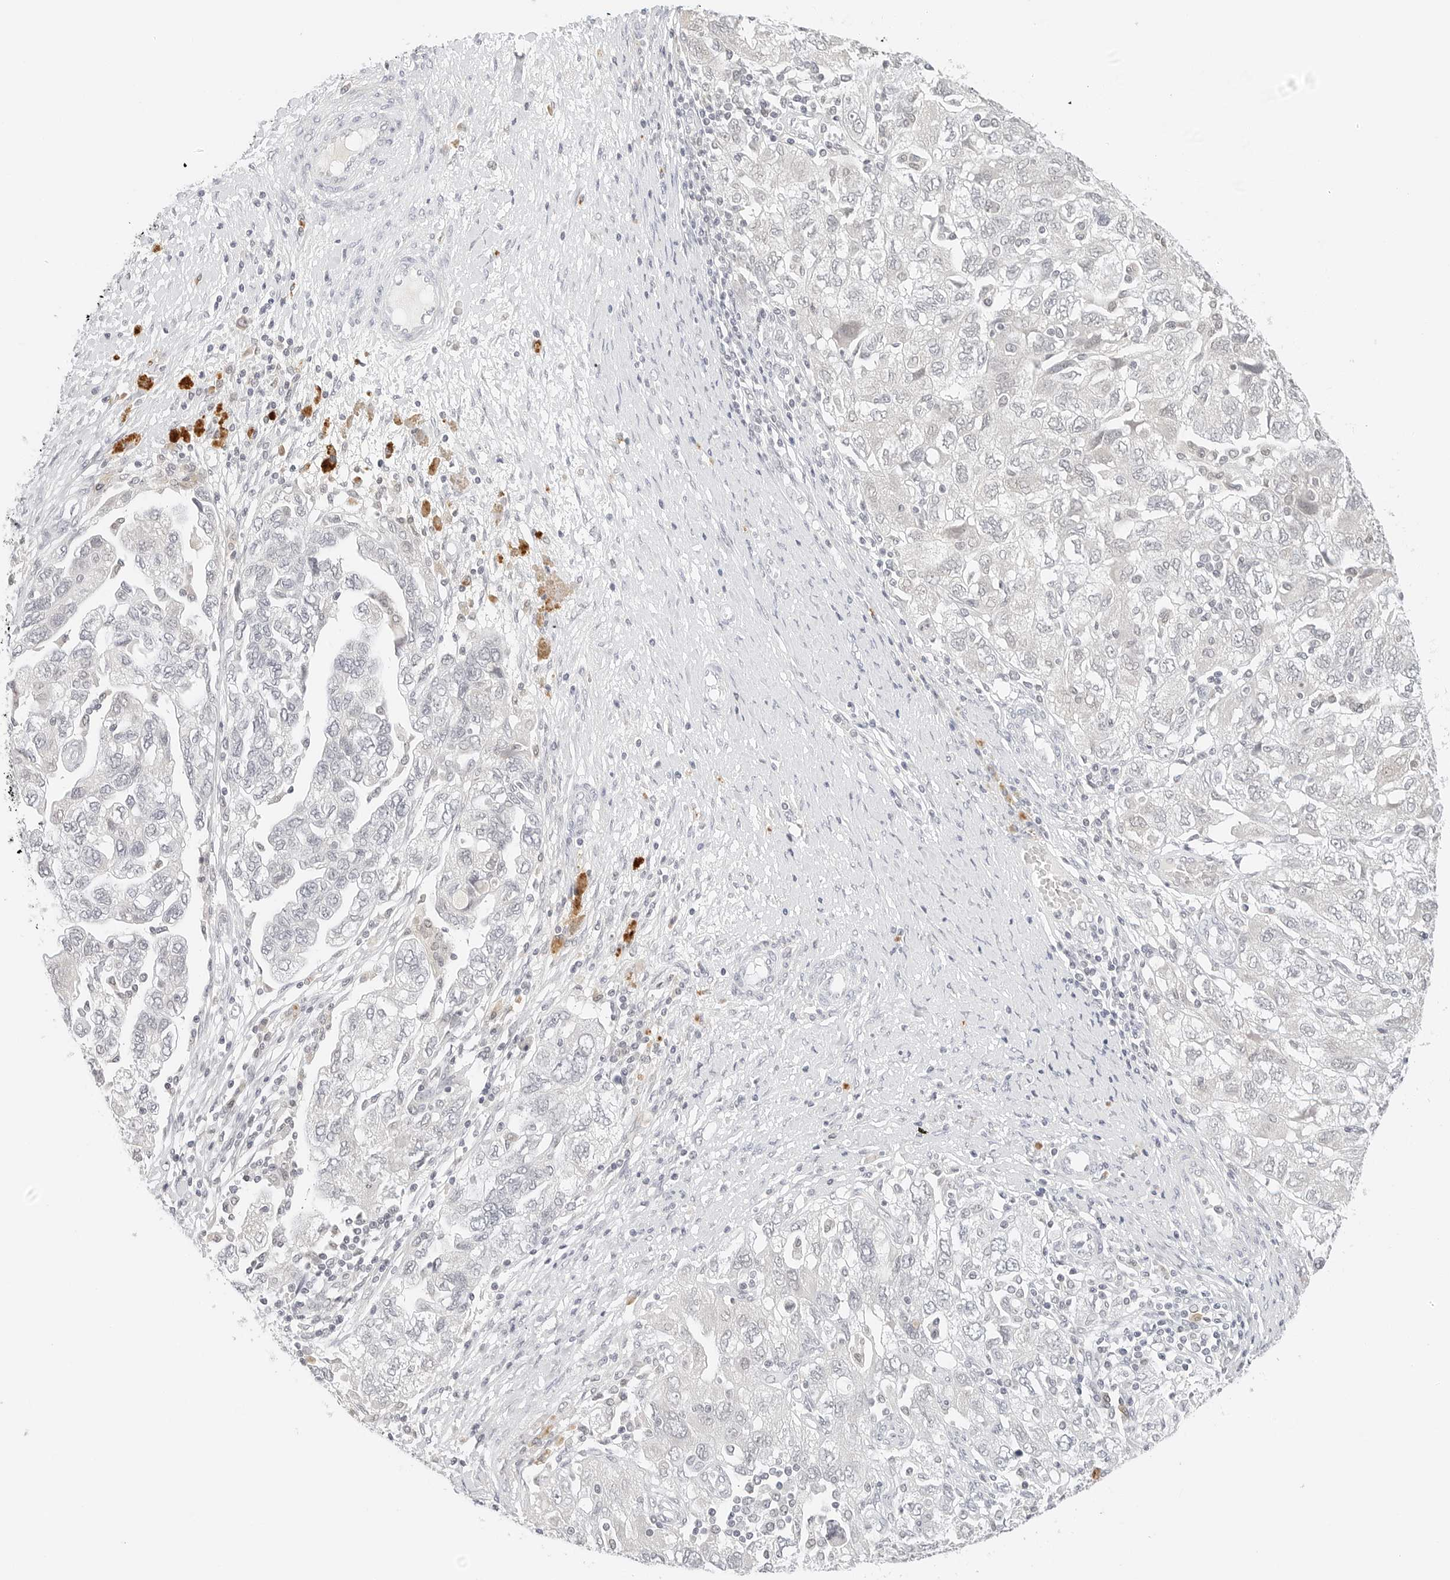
{"staining": {"intensity": "negative", "quantity": "none", "location": "none"}, "tissue": "ovarian cancer", "cell_type": "Tumor cells", "image_type": "cancer", "snomed": [{"axis": "morphology", "description": "Carcinoma, NOS"}, {"axis": "morphology", "description": "Cystadenocarcinoma, serous, NOS"}, {"axis": "topography", "description": "Ovary"}], "caption": "An immunohistochemistry photomicrograph of carcinoma (ovarian) is shown. There is no staining in tumor cells of carcinoma (ovarian).", "gene": "NEO1", "patient": {"sex": "female", "age": 69}}